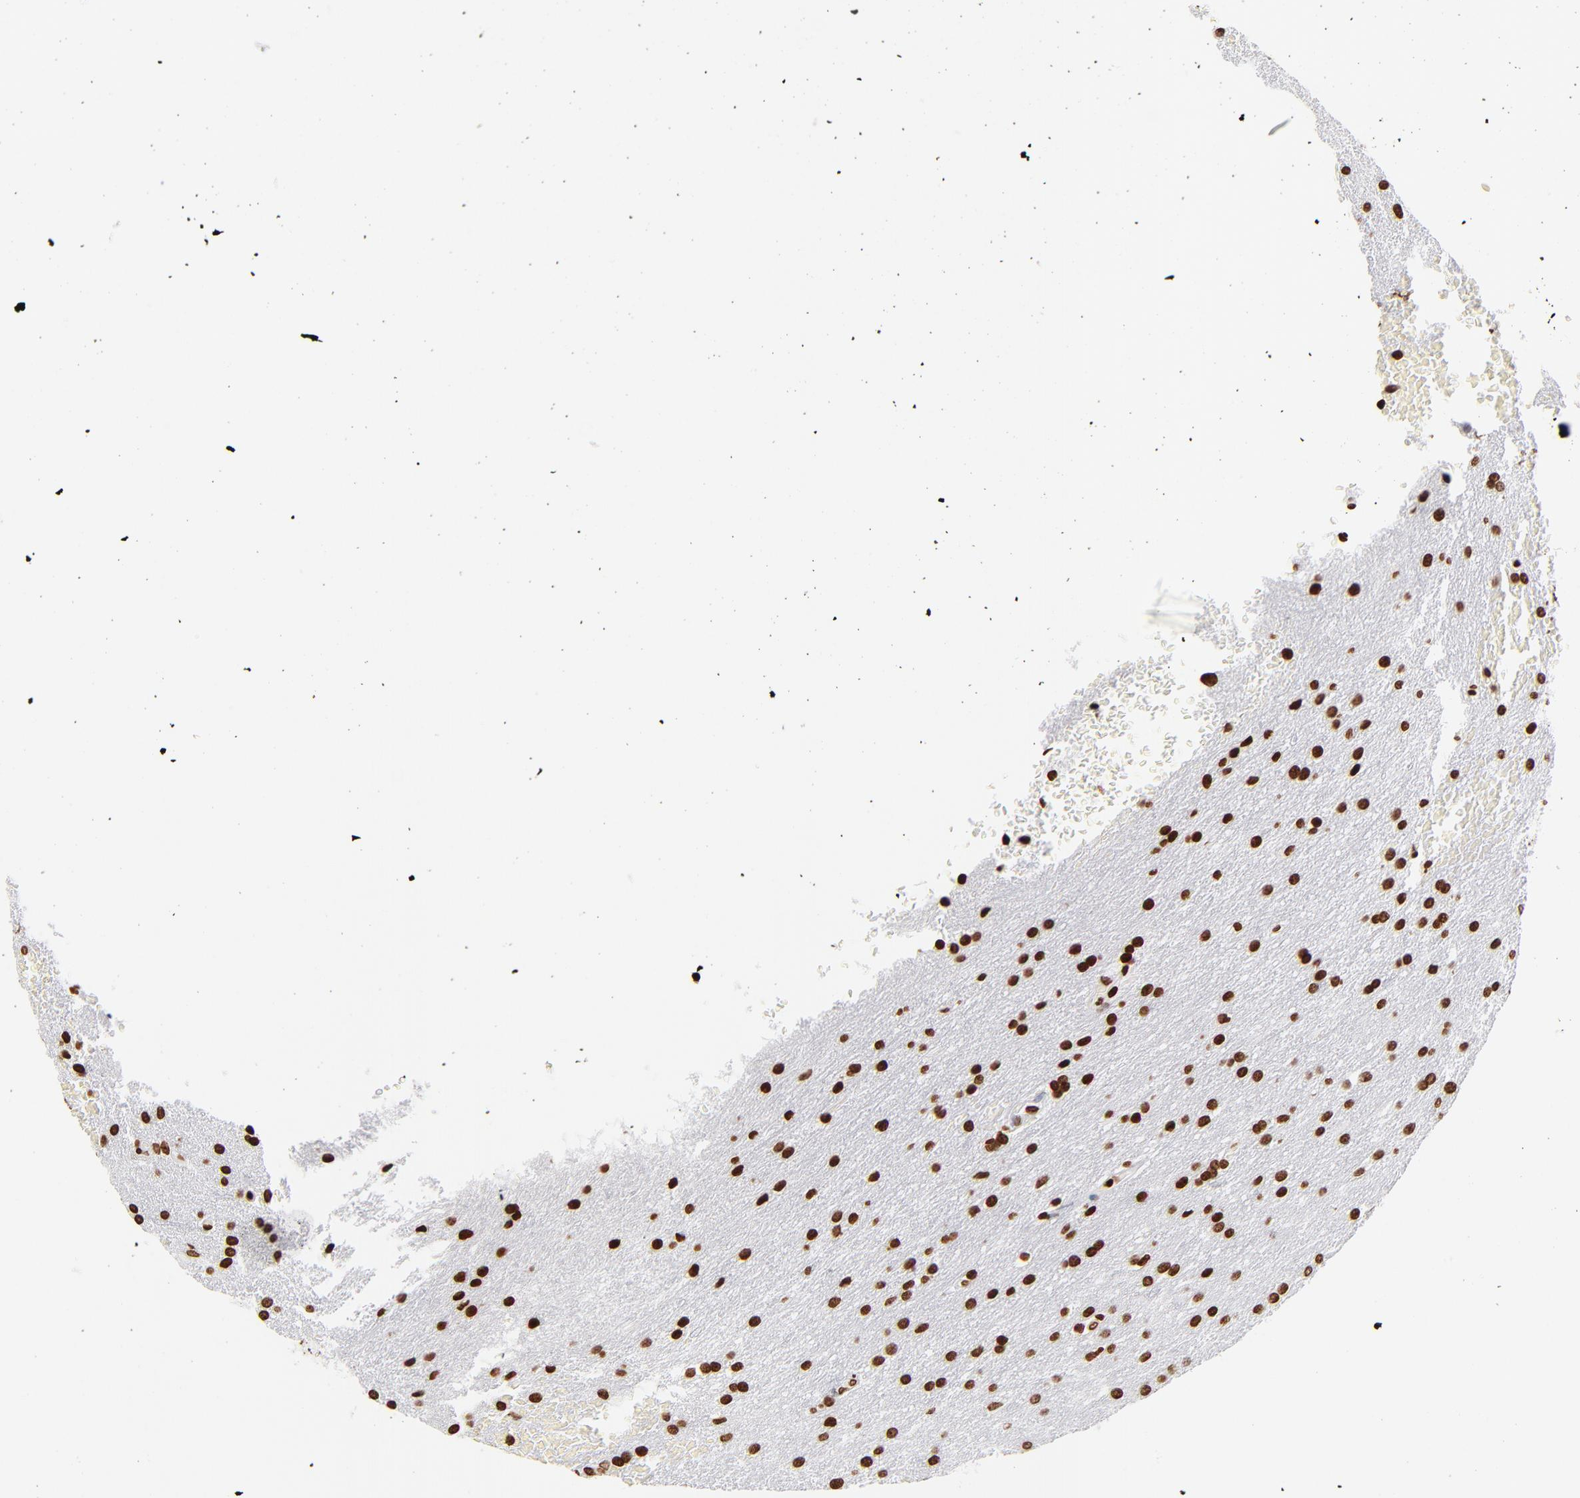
{"staining": {"intensity": "strong", "quantity": ">75%", "location": "nuclear"}, "tissue": "glioma", "cell_type": "Tumor cells", "image_type": "cancer", "snomed": [{"axis": "morphology", "description": "Glioma, malignant, Low grade"}, {"axis": "topography", "description": "Brain"}], "caption": "Human glioma stained for a protein (brown) reveals strong nuclear positive positivity in approximately >75% of tumor cells.", "gene": "RTL4", "patient": {"sex": "female", "age": 32}}